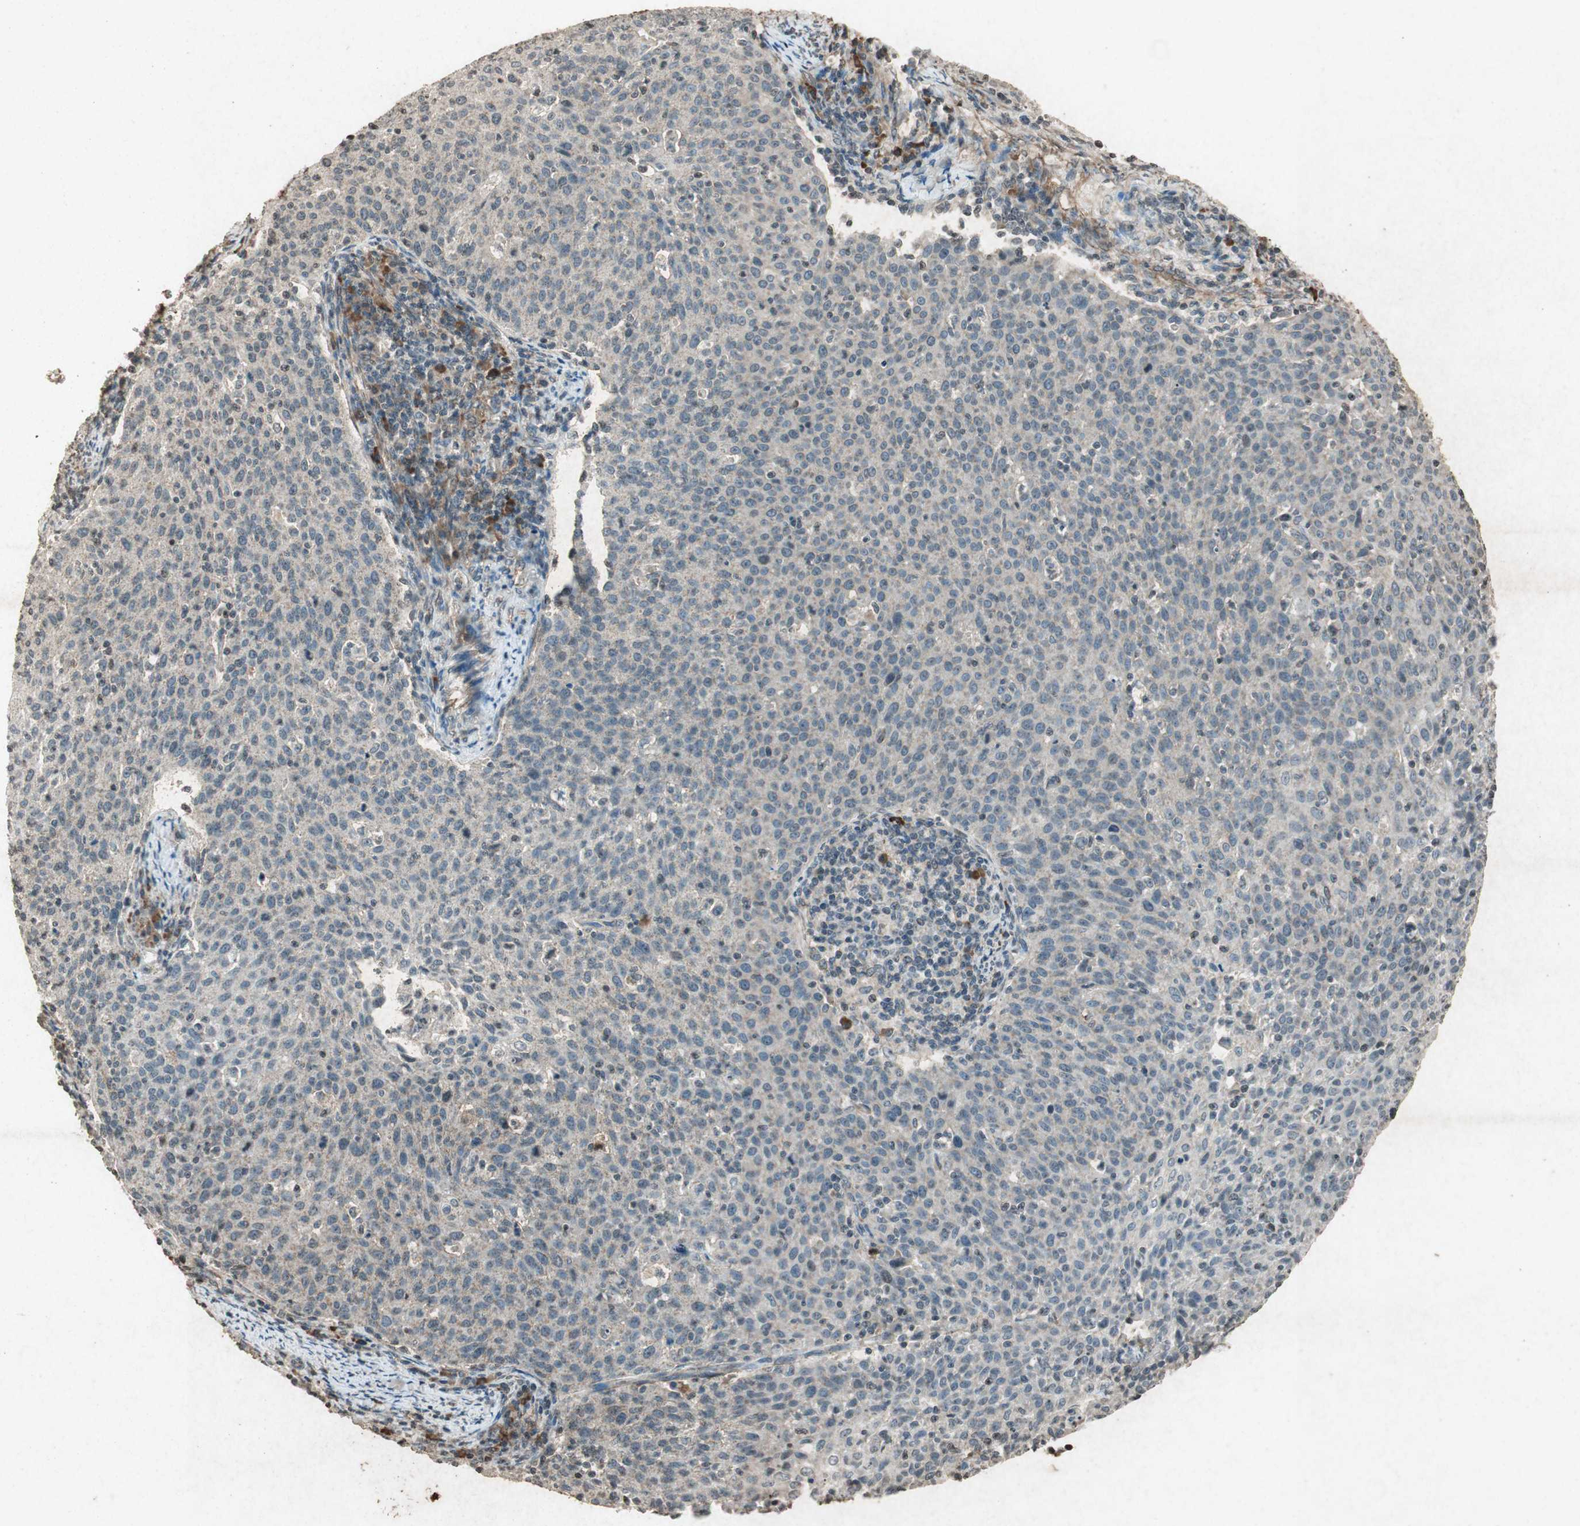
{"staining": {"intensity": "negative", "quantity": "none", "location": "none"}, "tissue": "cervical cancer", "cell_type": "Tumor cells", "image_type": "cancer", "snomed": [{"axis": "morphology", "description": "Squamous cell carcinoma, NOS"}, {"axis": "topography", "description": "Cervix"}], "caption": "IHC image of human cervical squamous cell carcinoma stained for a protein (brown), which shows no staining in tumor cells.", "gene": "PRKG1", "patient": {"sex": "female", "age": 38}}